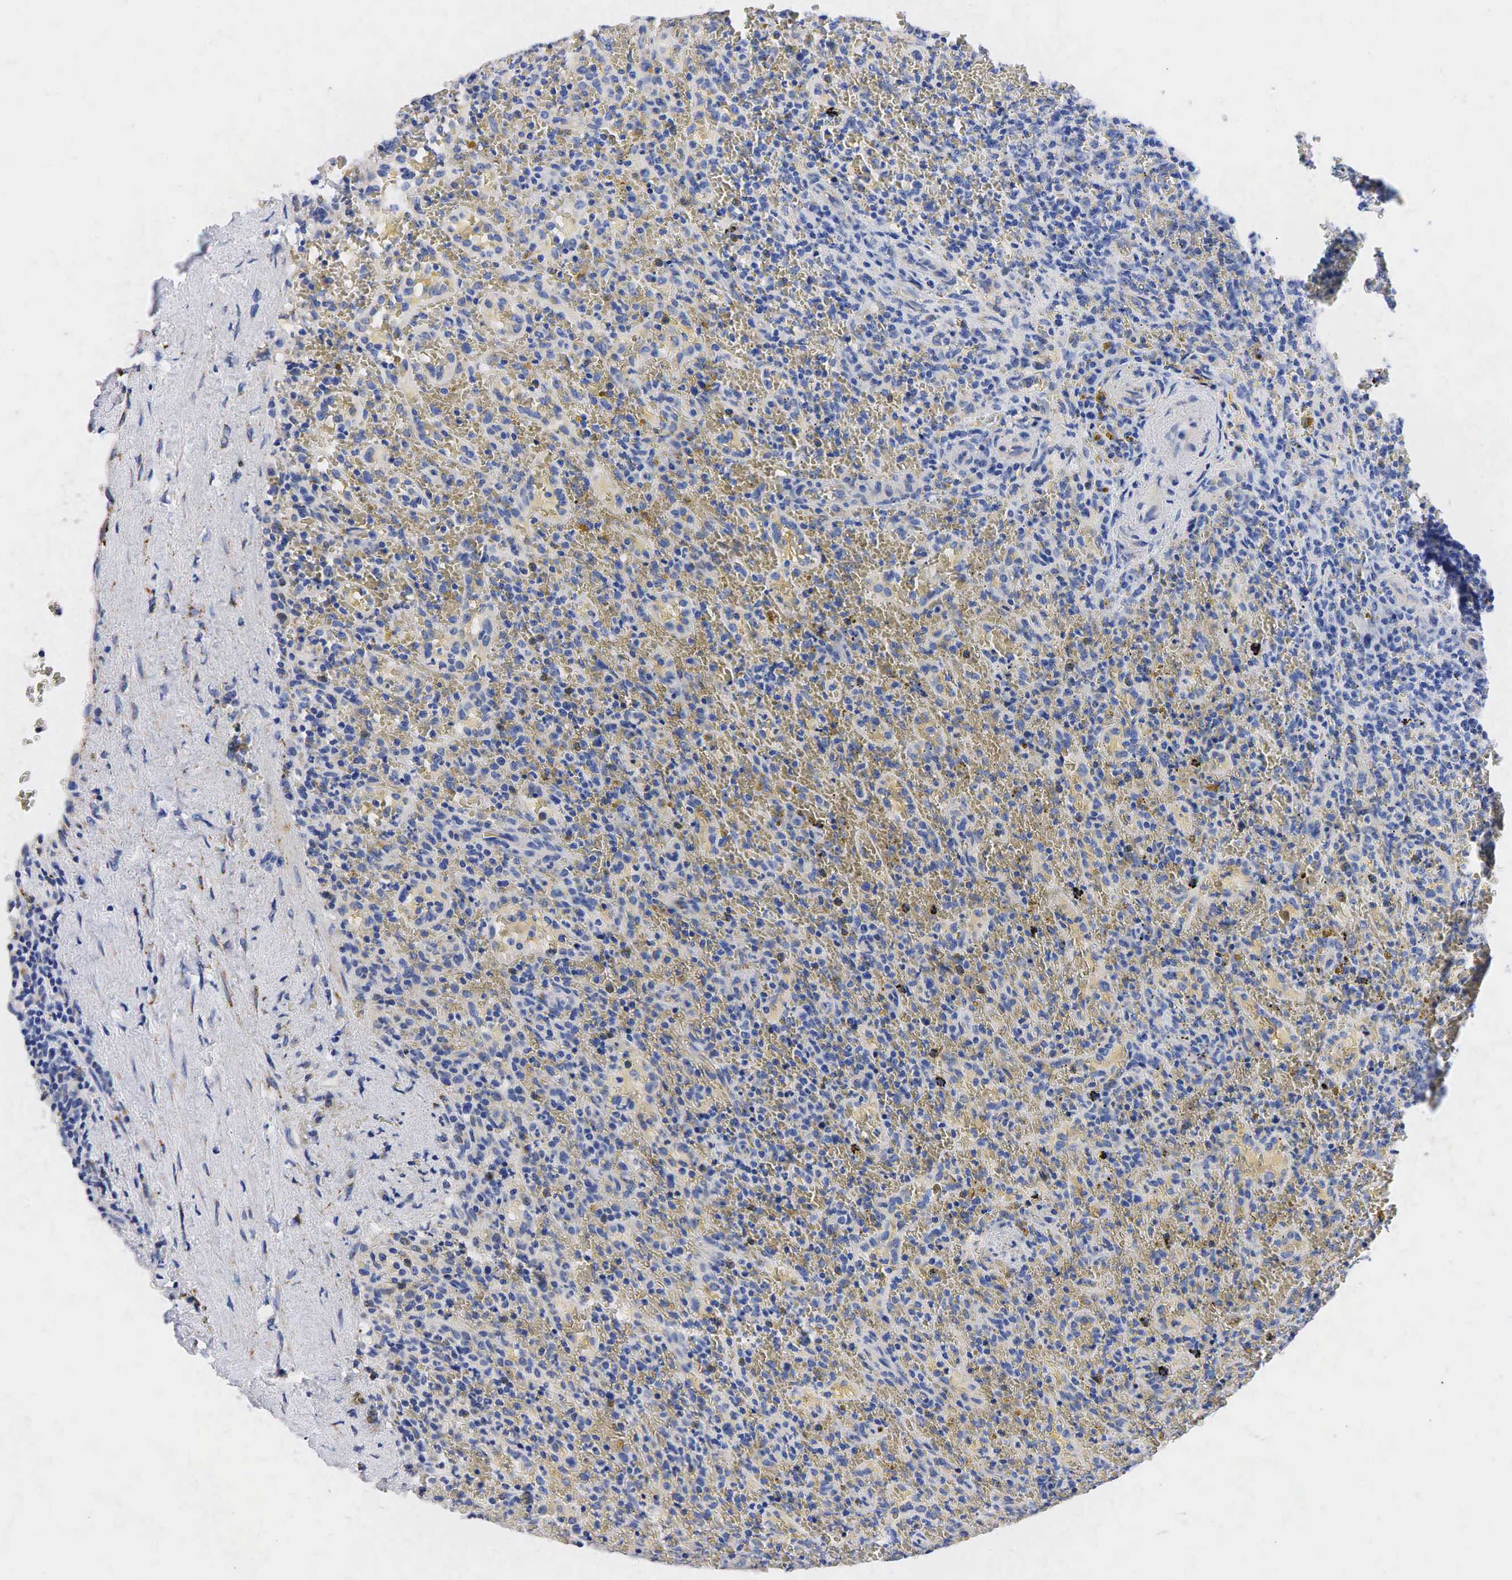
{"staining": {"intensity": "negative", "quantity": "none", "location": "none"}, "tissue": "lymphoma", "cell_type": "Tumor cells", "image_type": "cancer", "snomed": [{"axis": "morphology", "description": "Malignant lymphoma, non-Hodgkin's type, High grade"}, {"axis": "topography", "description": "Spleen"}, {"axis": "topography", "description": "Lymph node"}], "caption": "Immunohistochemistry (IHC) of lymphoma shows no positivity in tumor cells.", "gene": "SYP", "patient": {"sex": "female", "age": 70}}